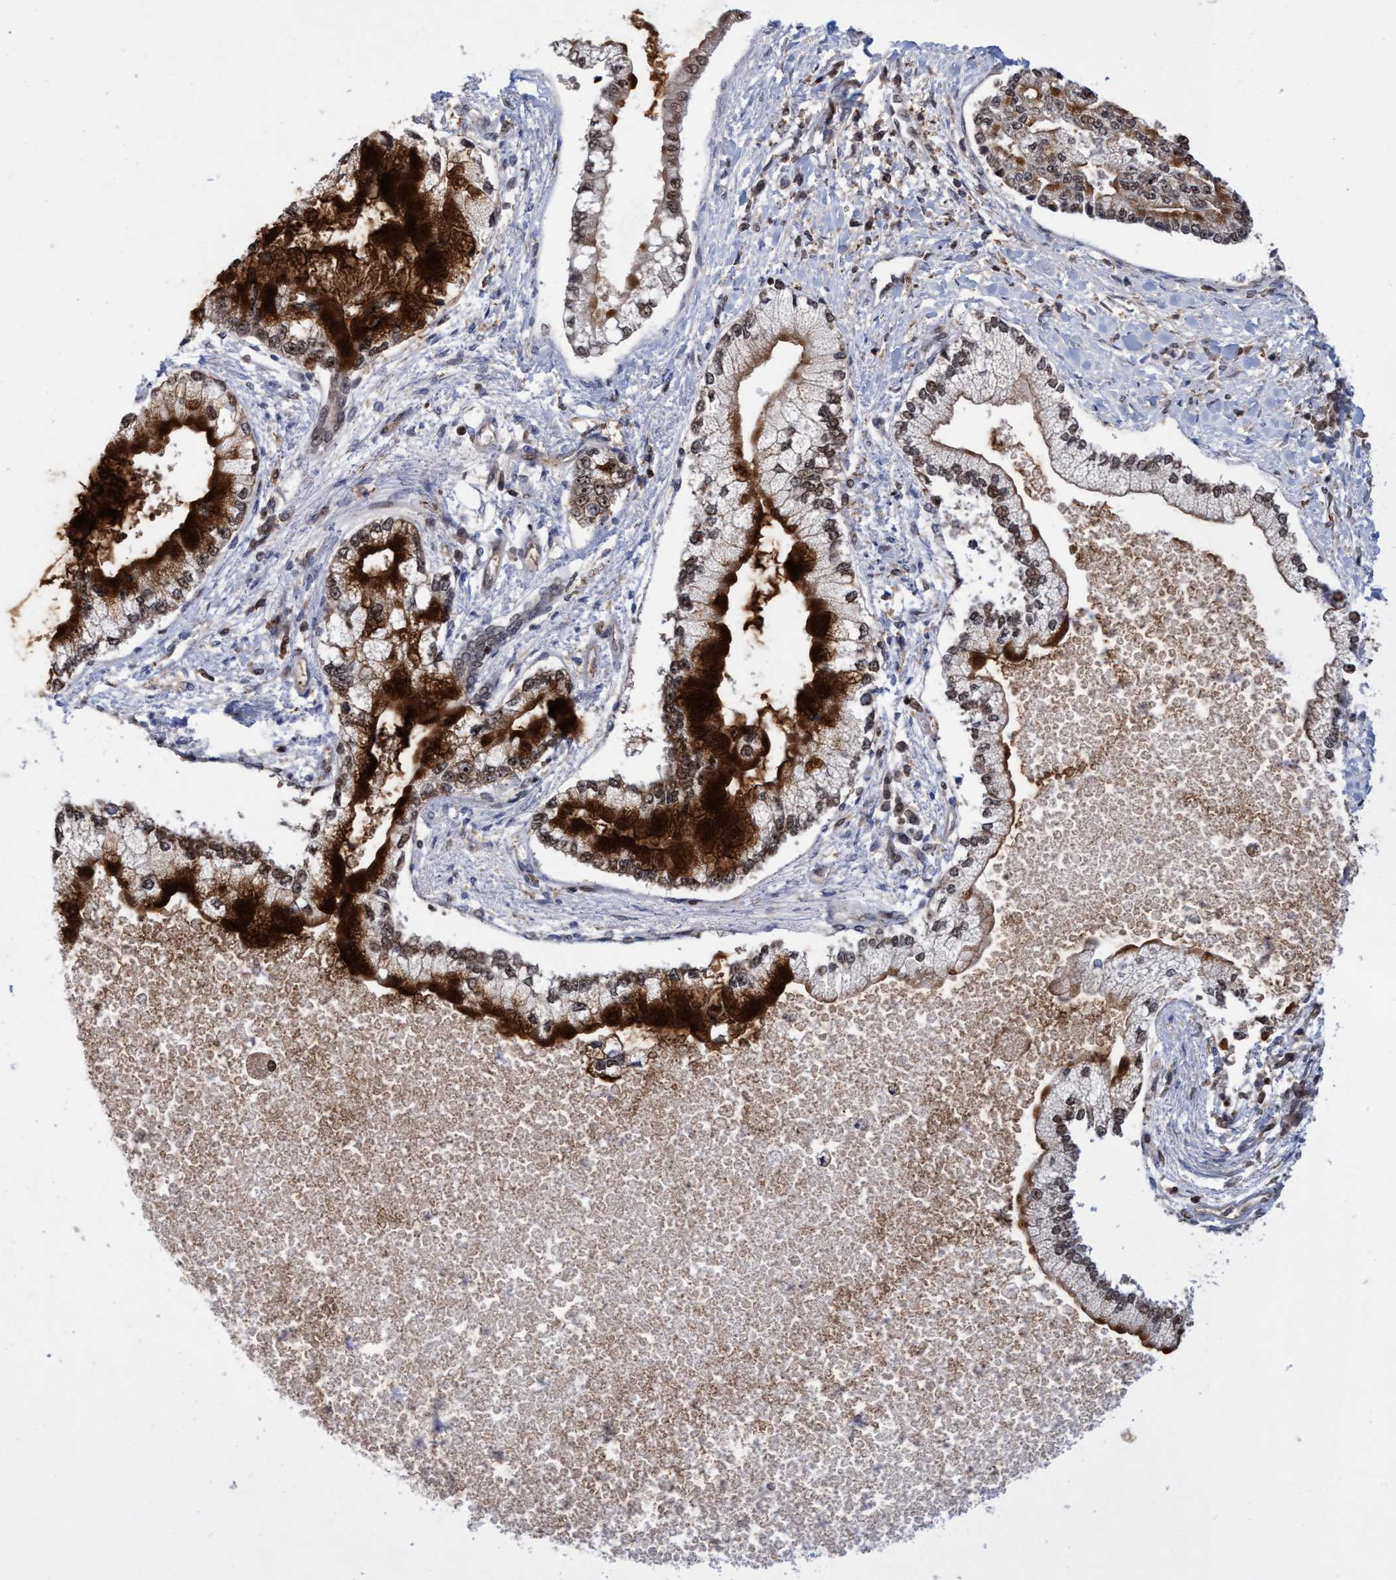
{"staining": {"intensity": "strong", "quantity": ">75%", "location": "cytoplasmic/membranous,nuclear"}, "tissue": "liver cancer", "cell_type": "Tumor cells", "image_type": "cancer", "snomed": [{"axis": "morphology", "description": "Cholangiocarcinoma"}, {"axis": "topography", "description": "Liver"}], "caption": "Immunohistochemistry (IHC) photomicrograph of neoplastic tissue: human liver cancer stained using IHC demonstrates high levels of strong protein expression localized specifically in the cytoplasmic/membranous and nuclear of tumor cells, appearing as a cytoplasmic/membranous and nuclear brown color.", "gene": "GTF2F1", "patient": {"sex": "male", "age": 50}}